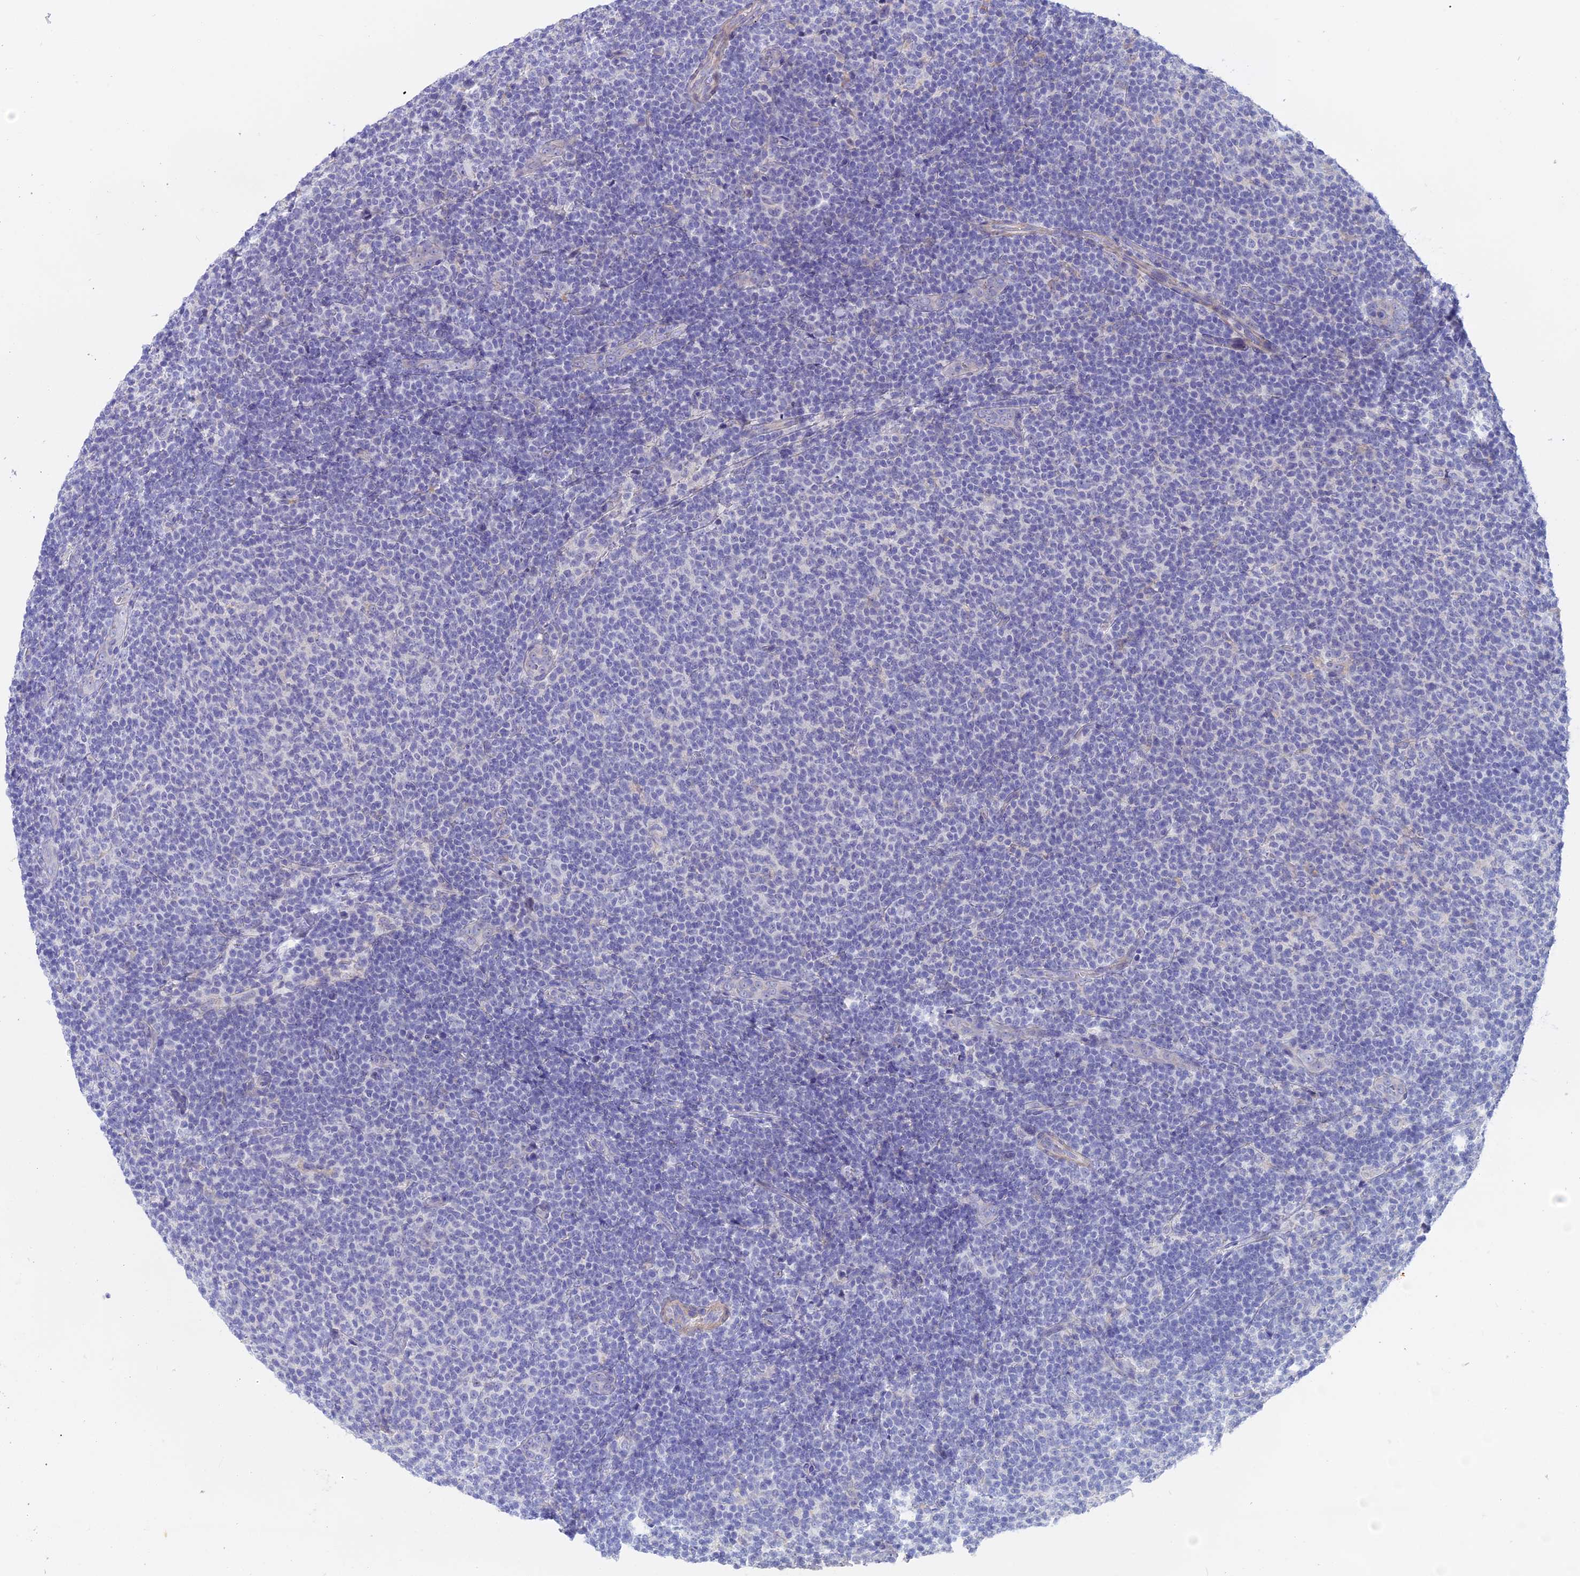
{"staining": {"intensity": "negative", "quantity": "none", "location": "none"}, "tissue": "lymphoma", "cell_type": "Tumor cells", "image_type": "cancer", "snomed": [{"axis": "morphology", "description": "Malignant lymphoma, non-Hodgkin's type, Low grade"}, {"axis": "topography", "description": "Lymph node"}], "caption": "Immunohistochemistry of malignant lymphoma, non-Hodgkin's type (low-grade) shows no staining in tumor cells.", "gene": "GLB1L", "patient": {"sex": "male", "age": 66}}